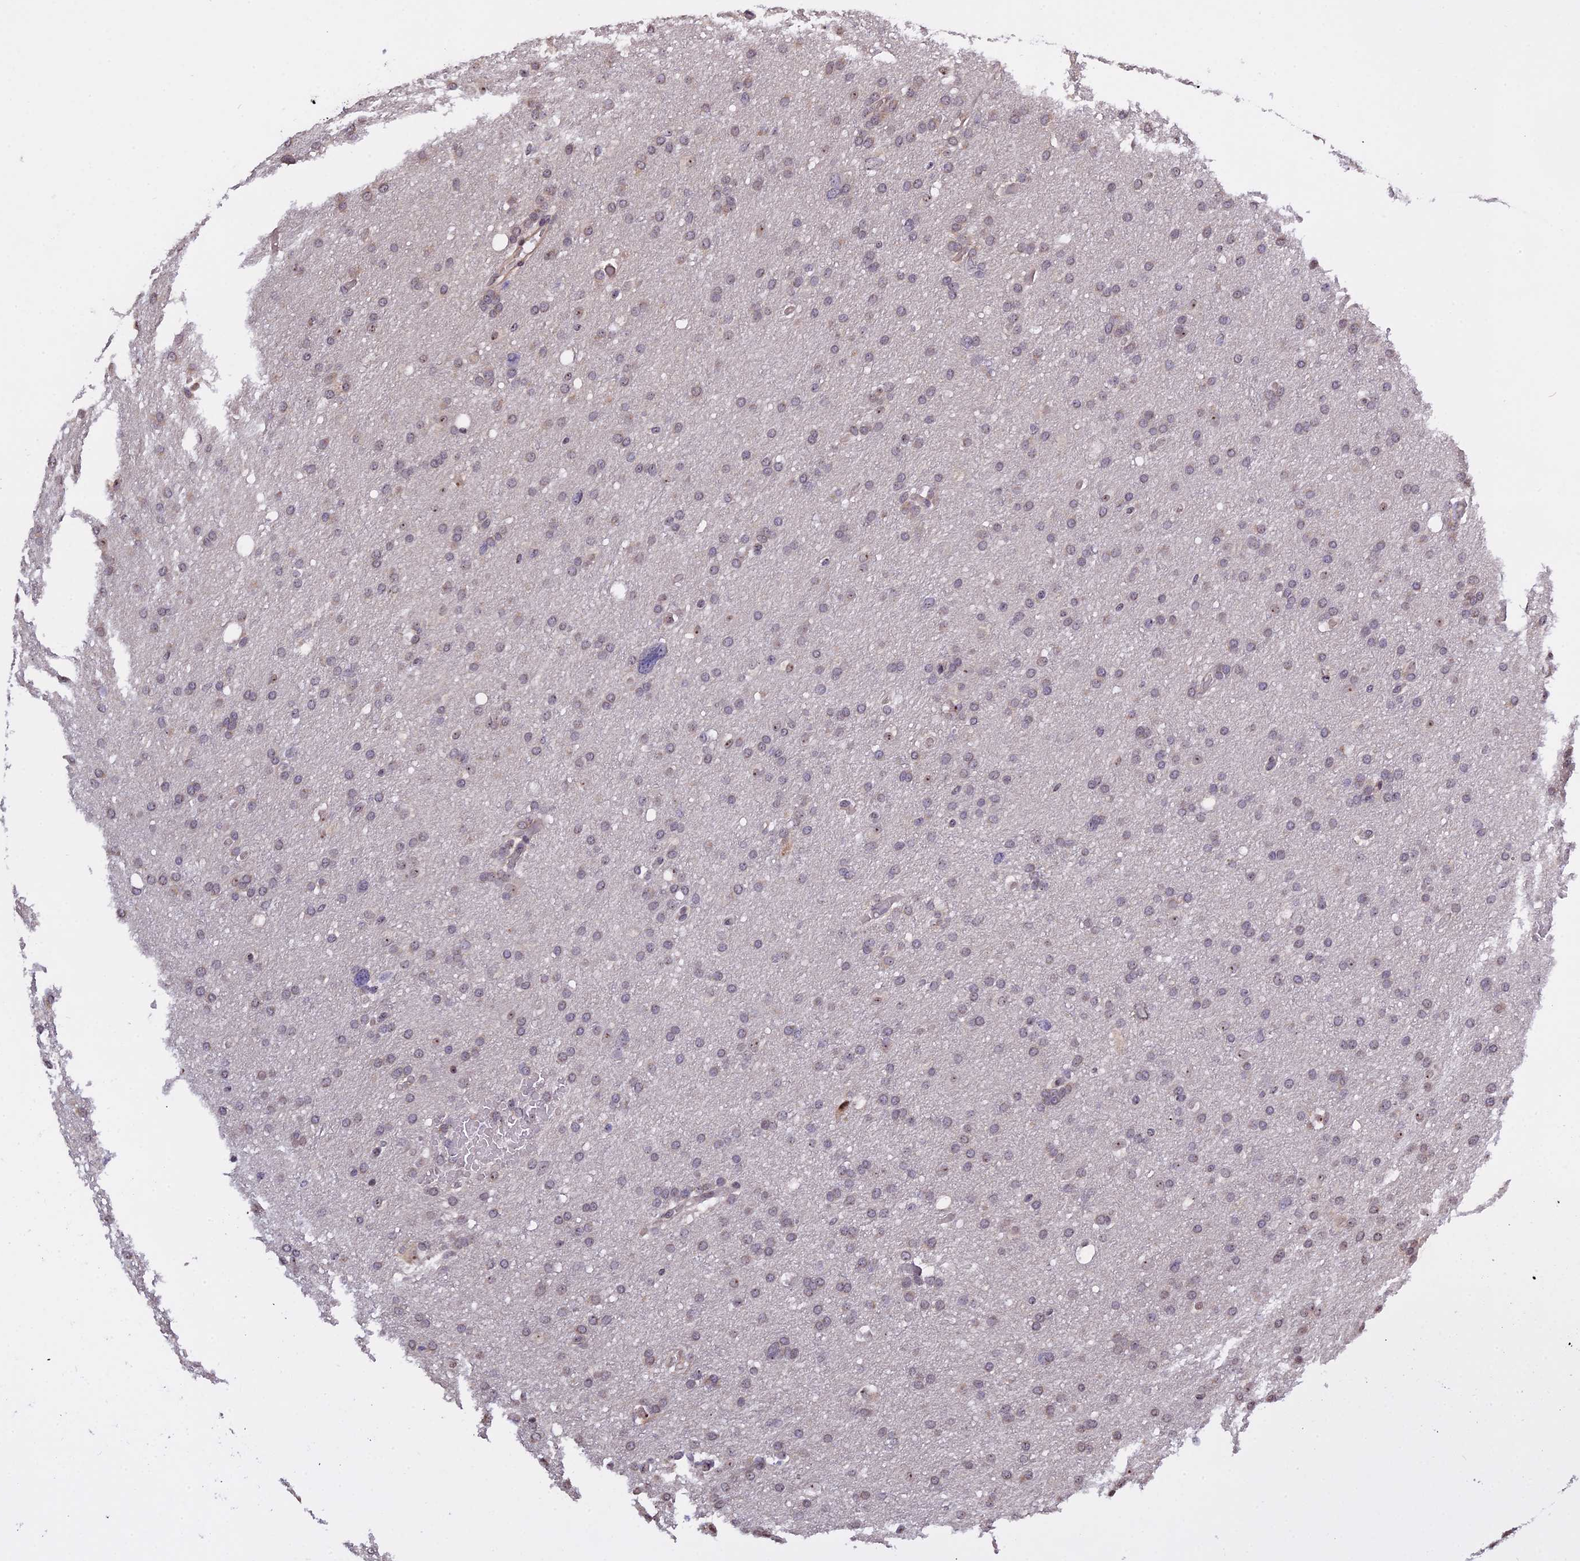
{"staining": {"intensity": "negative", "quantity": "none", "location": "none"}, "tissue": "glioma", "cell_type": "Tumor cells", "image_type": "cancer", "snomed": [{"axis": "morphology", "description": "Glioma, malignant, High grade"}, {"axis": "topography", "description": "Cerebral cortex"}], "caption": "A micrograph of human glioma is negative for staining in tumor cells.", "gene": "MGA", "patient": {"sex": "female", "age": 36}}